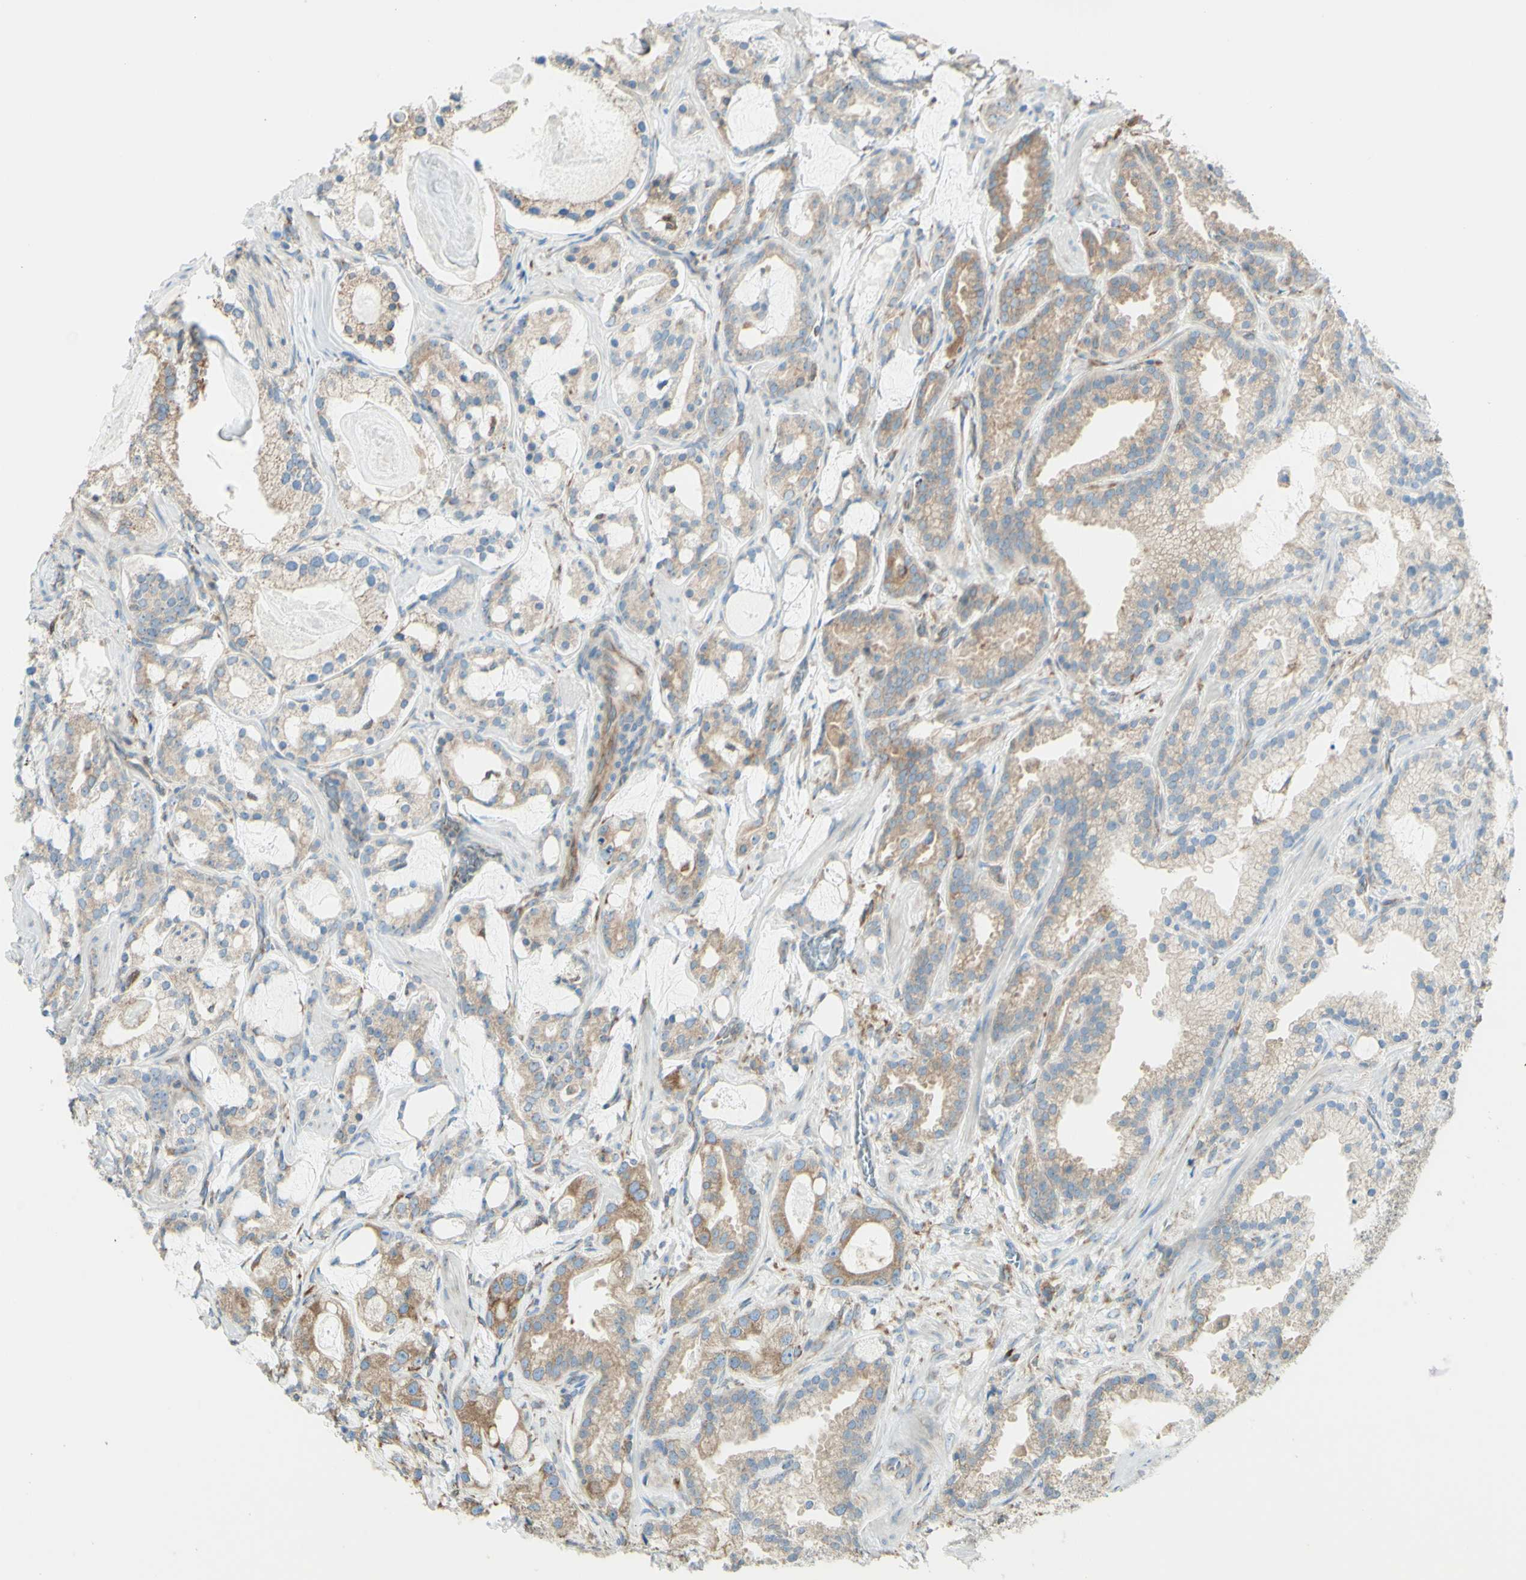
{"staining": {"intensity": "weak", "quantity": ">75%", "location": "cytoplasmic/membranous"}, "tissue": "prostate cancer", "cell_type": "Tumor cells", "image_type": "cancer", "snomed": [{"axis": "morphology", "description": "Adenocarcinoma, Low grade"}, {"axis": "topography", "description": "Prostate"}], "caption": "Human prostate cancer stained with a brown dye shows weak cytoplasmic/membranous positive positivity in about >75% of tumor cells.", "gene": "DNAJB11", "patient": {"sex": "male", "age": 59}}